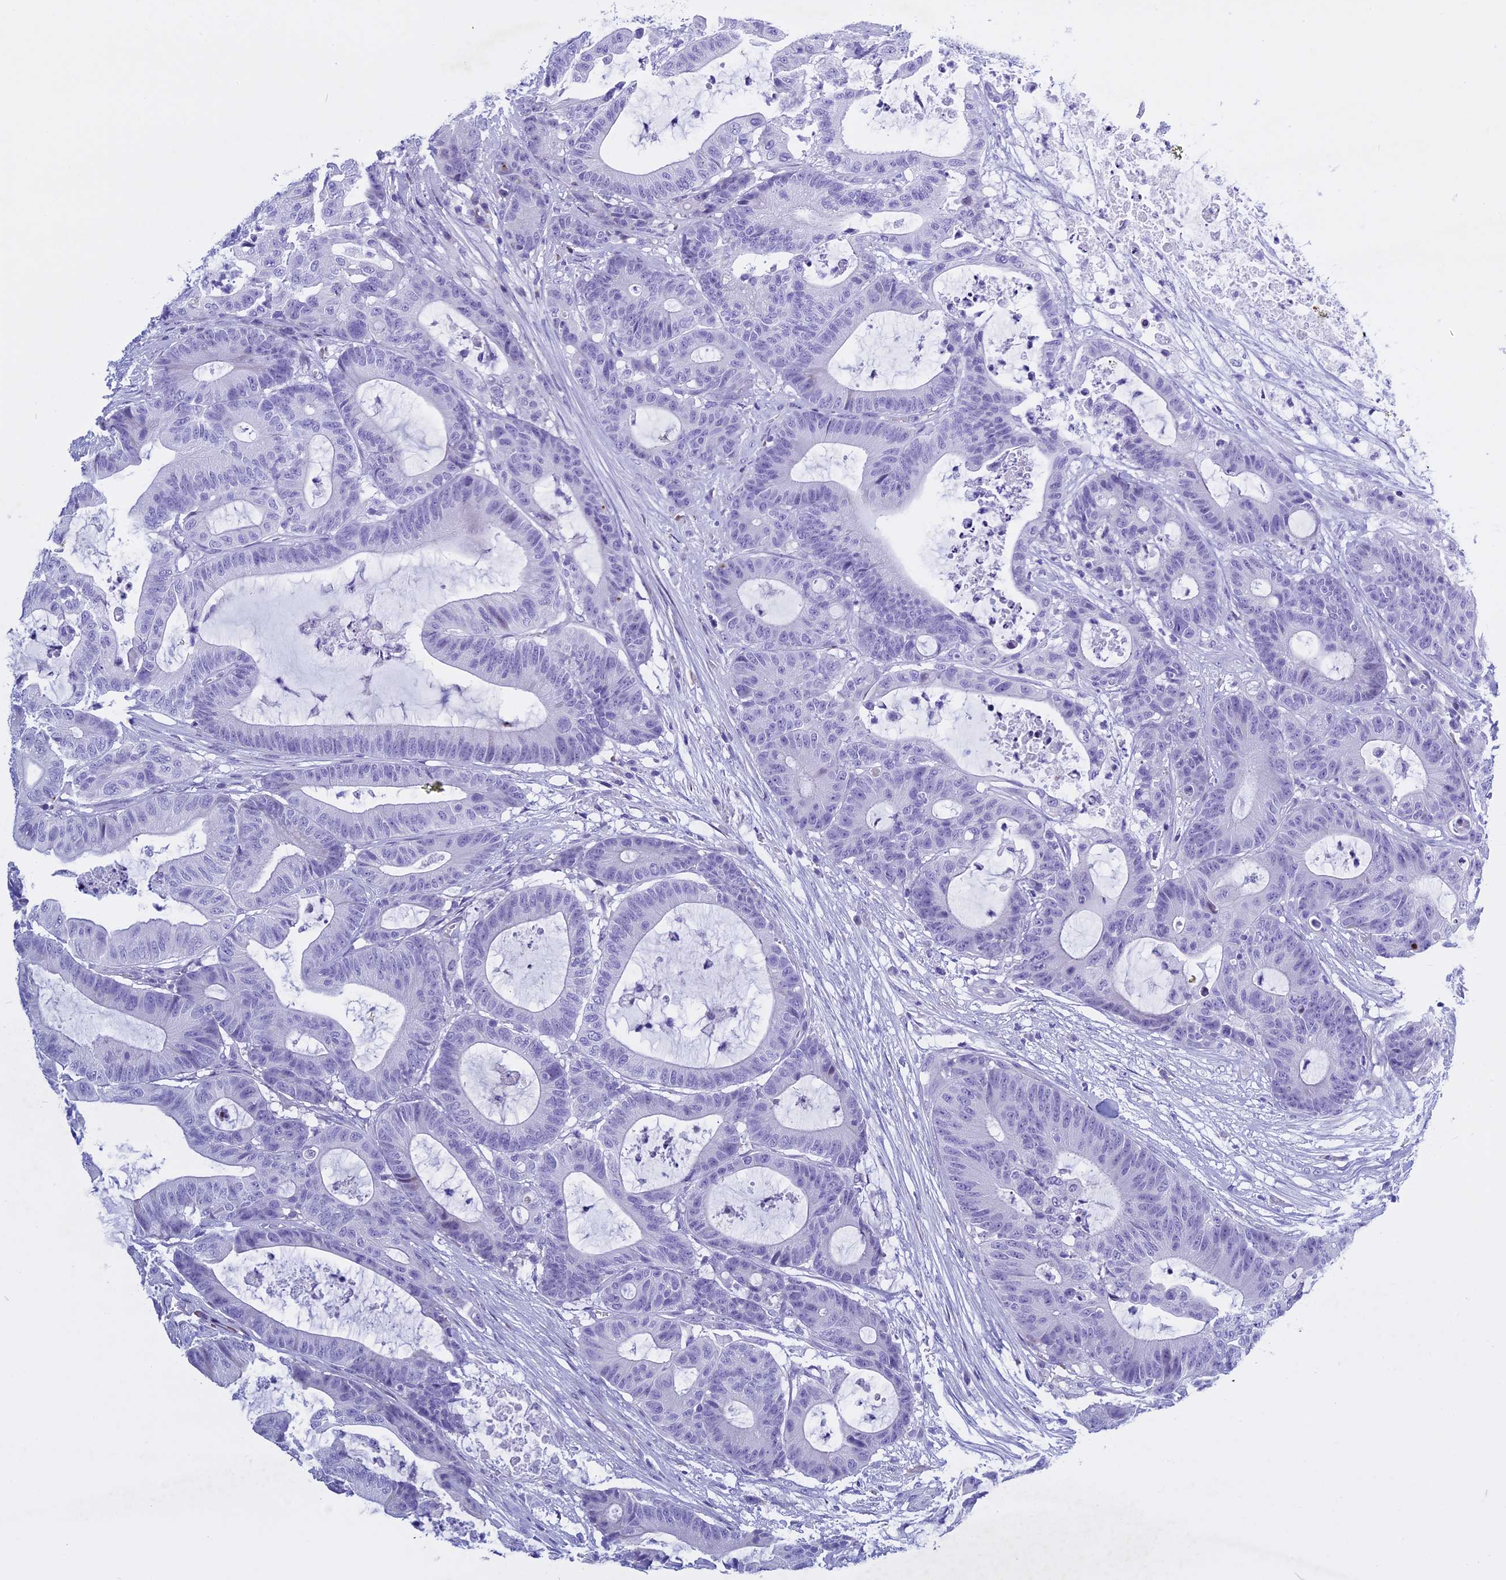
{"staining": {"intensity": "negative", "quantity": "none", "location": "none"}, "tissue": "colorectal cancer", "cell_type": "Tumor cells", "image_type": "cancer", "snomed": [{"axis": "morphology", "description": "Adenocarcinoma, NOS"}, {"axis": "topography", "description": "Colon"}], "caption": "Human colorectal cancer stained for a protein using immunohistochemistry exhibits no staining in tumor cells.", "gene": "KCTD21", "patient": {"sex": "female", "age": 84}}